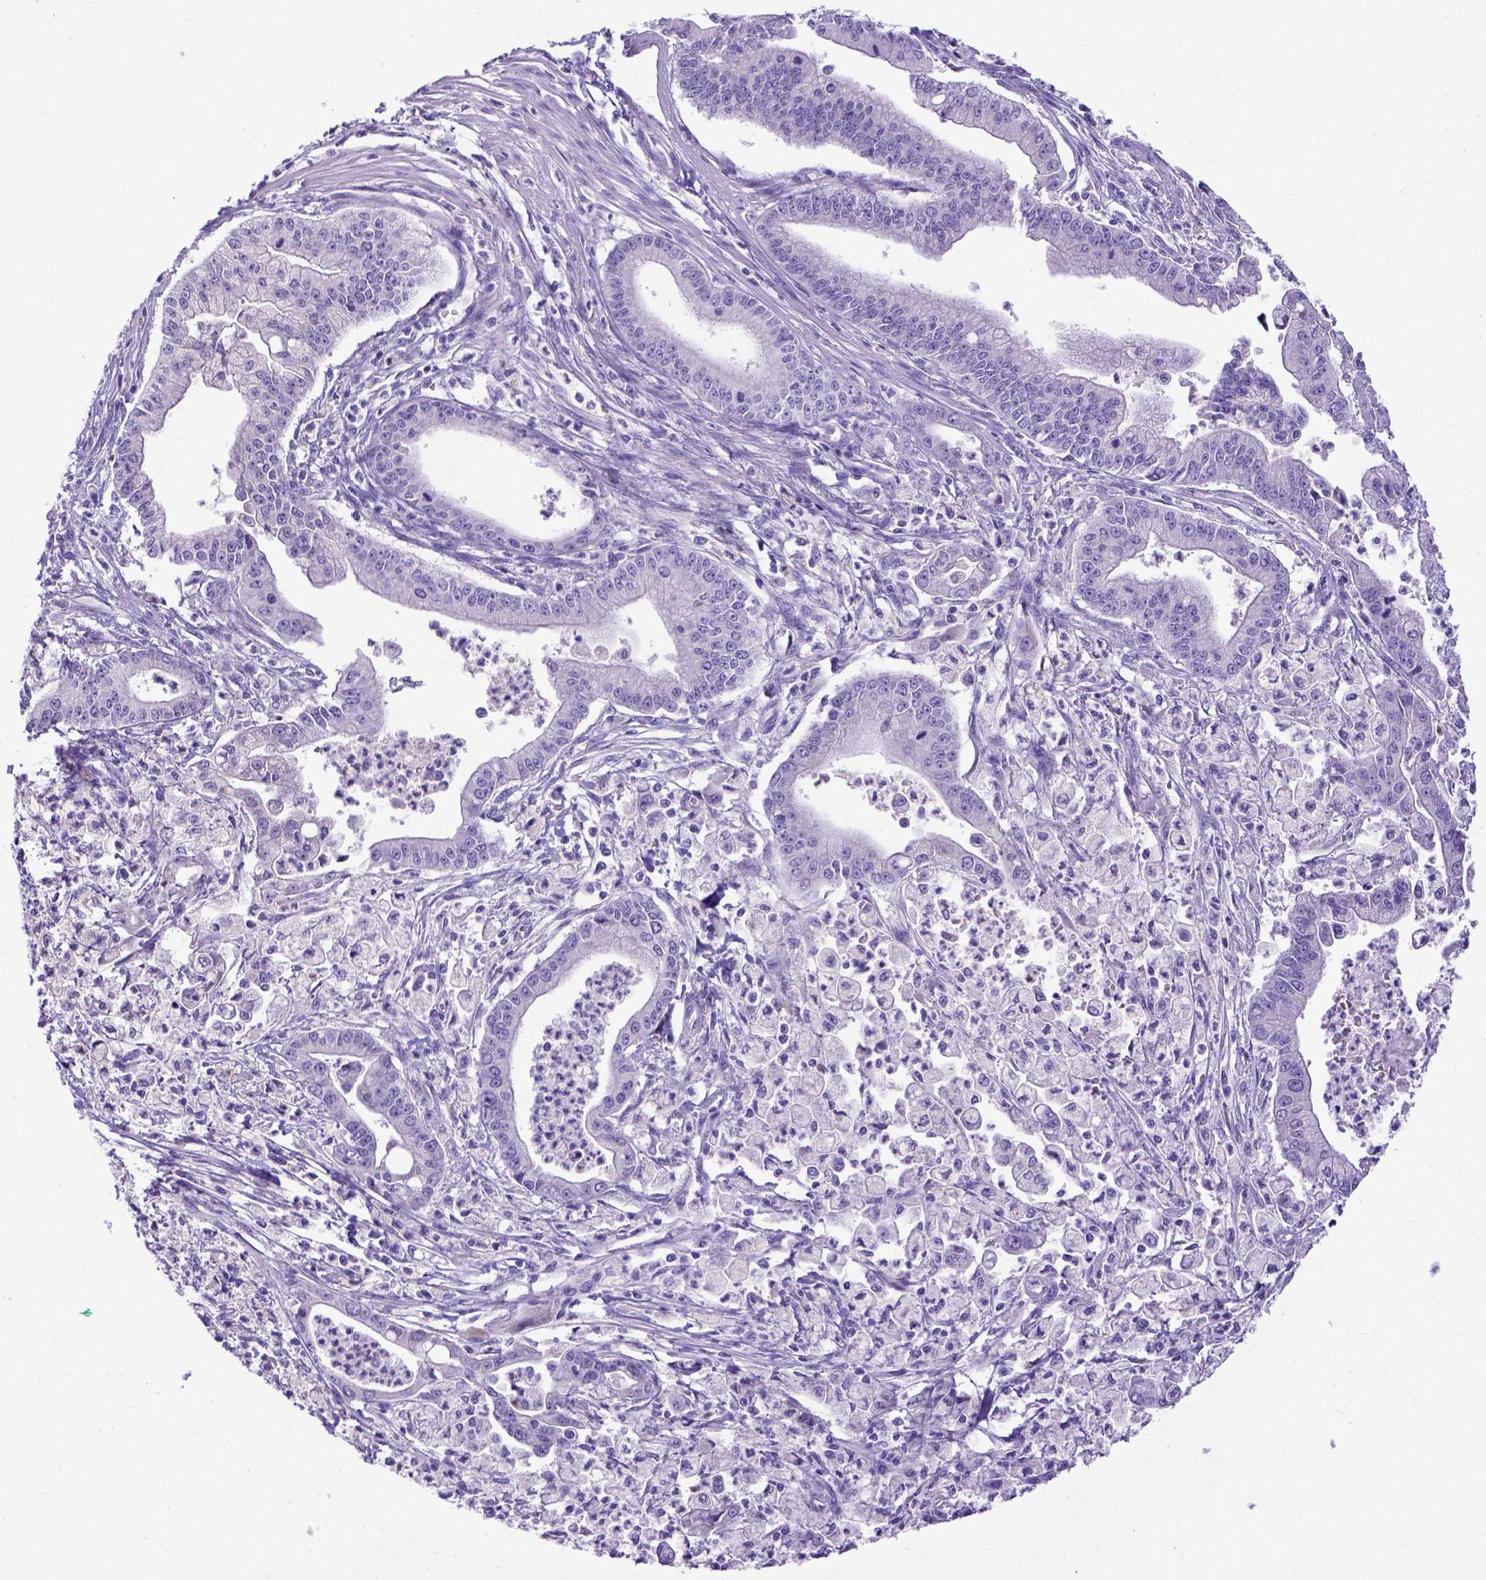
{"staining": {"intensity": "negative", "quantity": "none", "location": "none"}, "tissue": "pancreatic cancer", "cell_type": "Tumor cells", "image_type": "cancer", "snomed": [{"axis": "morphology", "description": "Adenocarcinoma, NOS"}, {"axis": "topography", "description": "Pancreas"}], "caption": "Tumor cells are negative for brown protein staining in pancreatic cancer (adenocarcinoma). (Immunohistochemistry, brightfield microscopy, high magnification).", "gene": "PTGES", "patient": {"sex": "female", "age": 65}}